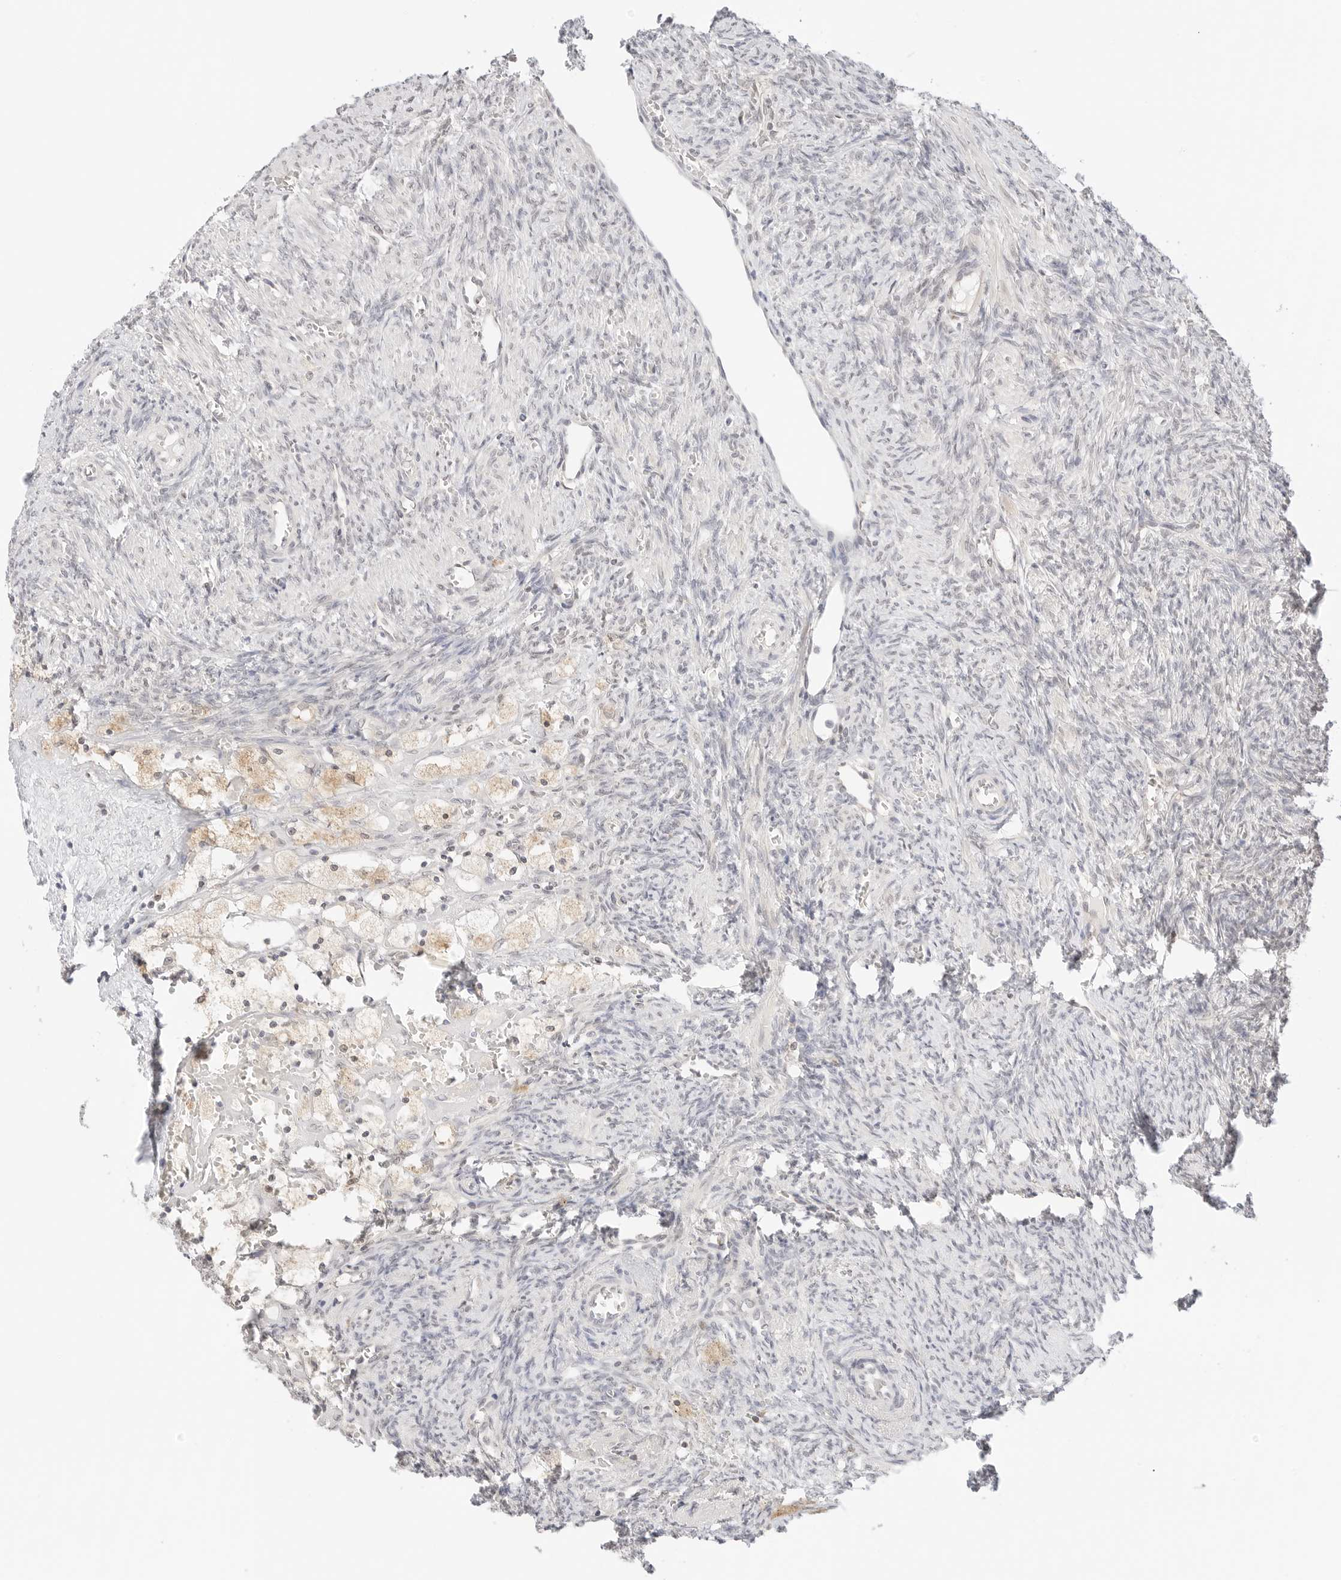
{"staining": {"intensity": "negative", "quantity": "none", "location": "none"}, "tissue": "ovary", "cell_type": "Ovarian stroma cells", "image_type": "normal", "snomed": [{"axis": "morphology", "description": "Normal tissue, NOS"}, {"axis": "topography", "description": "Ovary"}], "caption": "Ovarian stroma cells show no significant expression in benign ovary.", "gene": "ERO1B", "patient": {"sex": "female", "age": 41}}